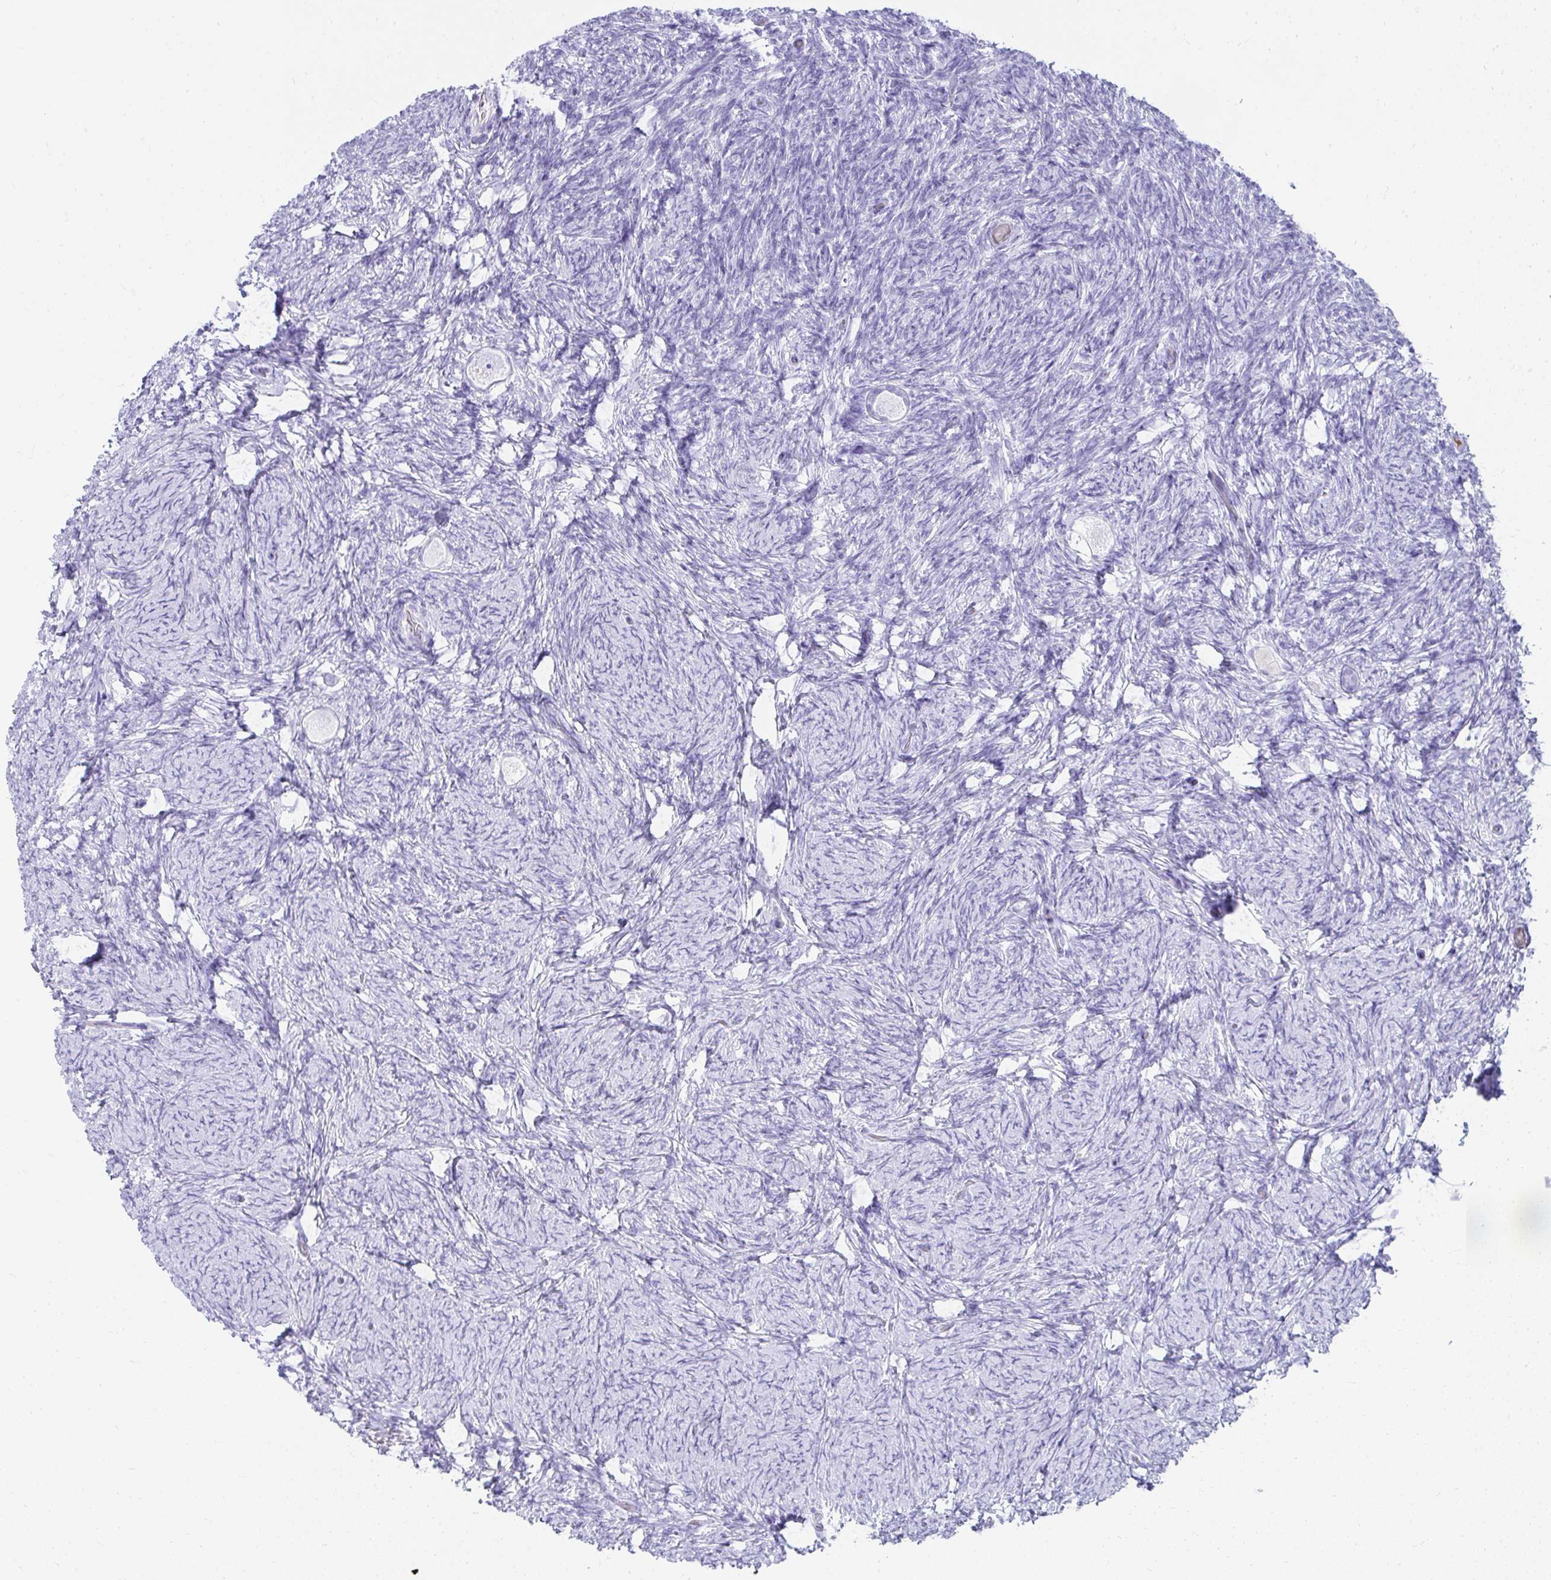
{"staining": {"intensity": "negative", "quantity": "none", "location": "none"}, "tissue": "ovary", "cell_type": "Follicle cells", "image_type": "normal", "snomed": [{"axis": "morphology", "description": "Normal tissue, NOS"}, {"axis": "topography", "description": "Ovary"}], "caption": "IHC image of unremarkable human ovary stained for a protein (brown), which displays no positivity in follicle cells.", "gene": "TNNT1", "patient": {"sex": "female", "age": 34}}